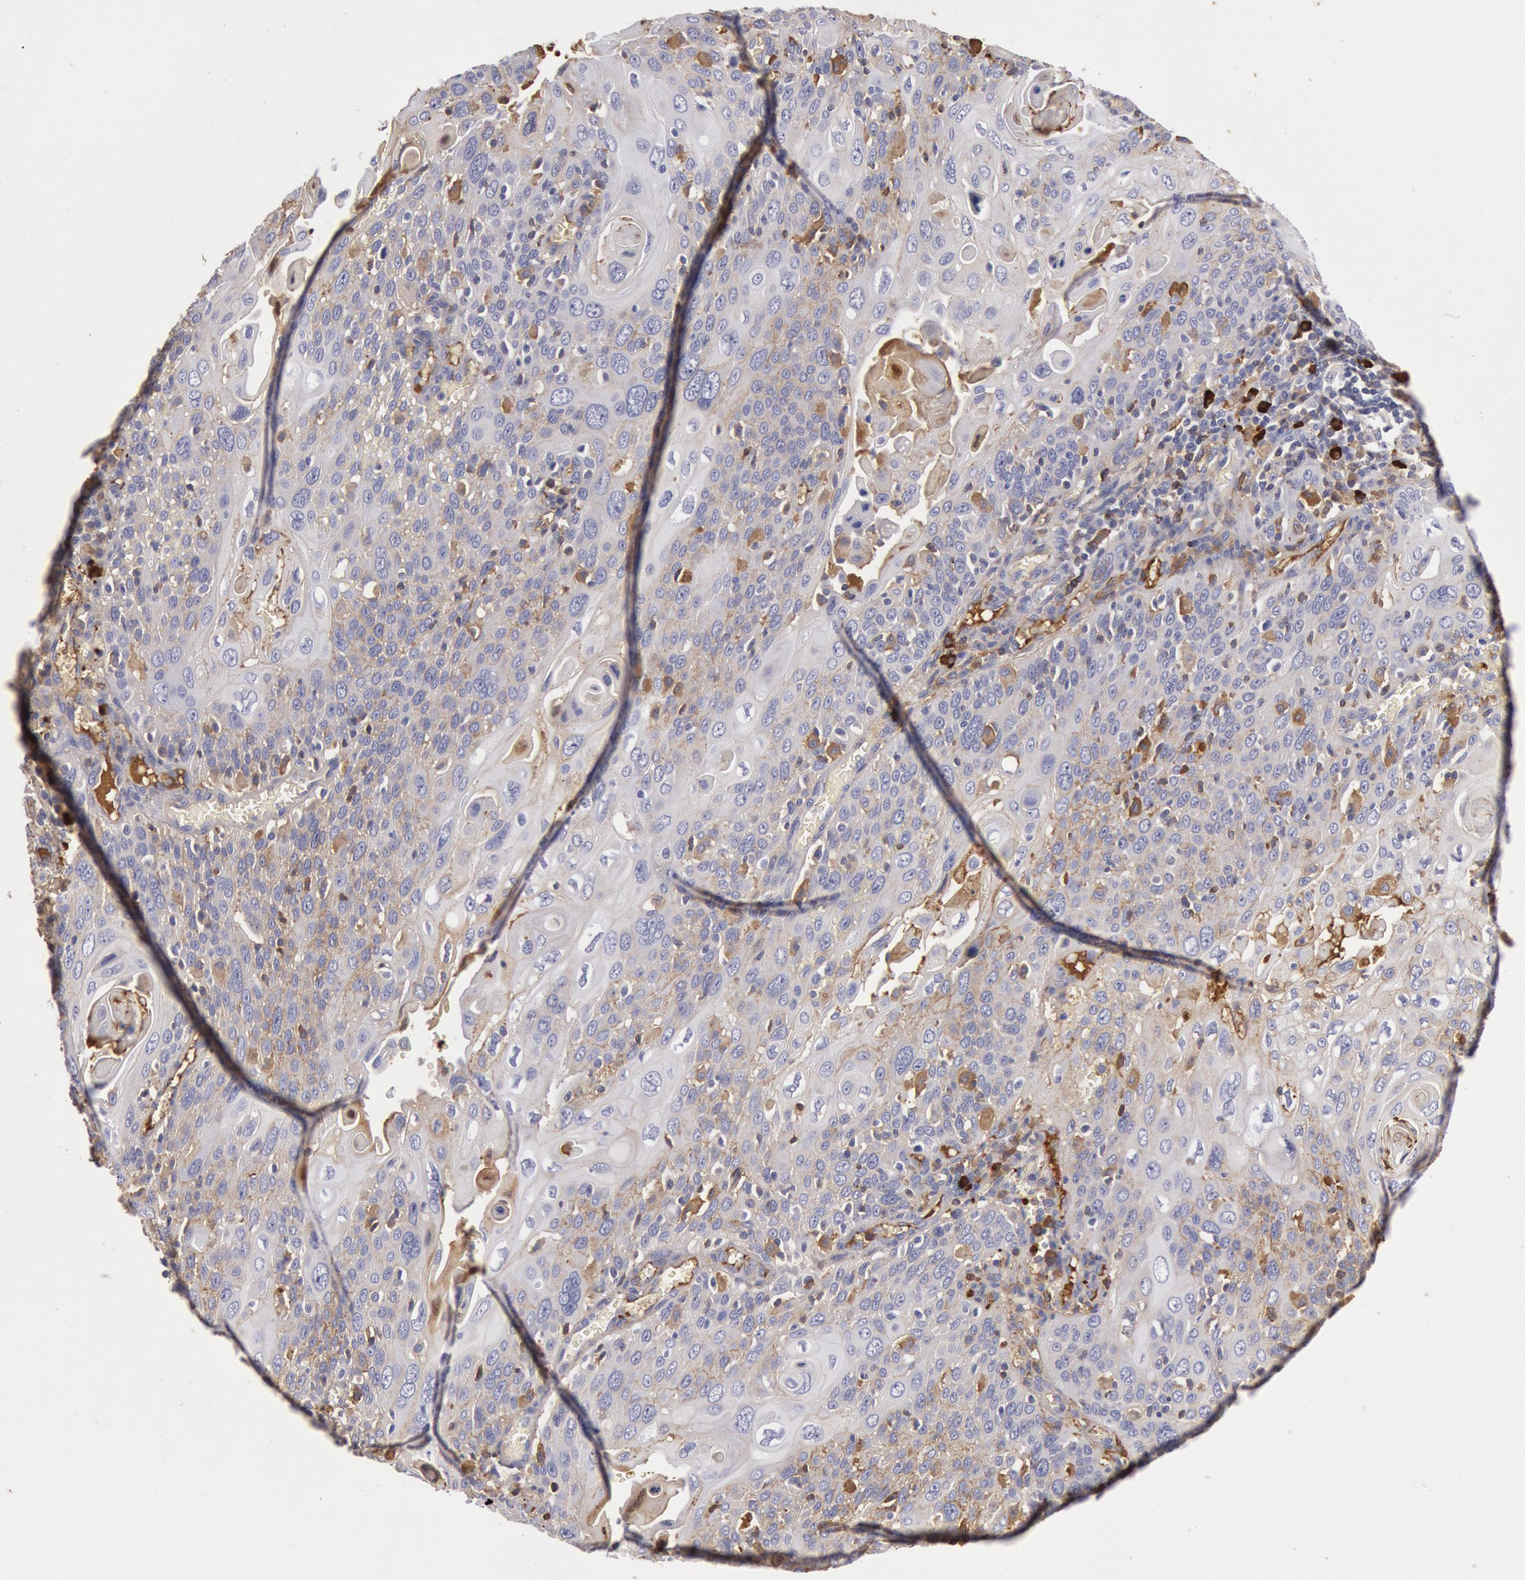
{"staining": {"intensity": "weak", "quantity": "25%-75%", "location": "cytoplasmic/membranous"}, "tissue": "cervical cancer", "cell_type": "Tumor cells", "image_type": "cancer", "snomed": [{"axis": "morphology", "description": "Squamous cell carcinoma, NOS"}, {"axis": "topography", "description": "Cervix"}], "caption": "Protein staining of cervical cancer tissue displays weak cytoplasmic/membranous positivity in approximately 25%-75% of tumor cells.", "gene": "IGHA1", "patient": {"sex": "female", "age": 54}}